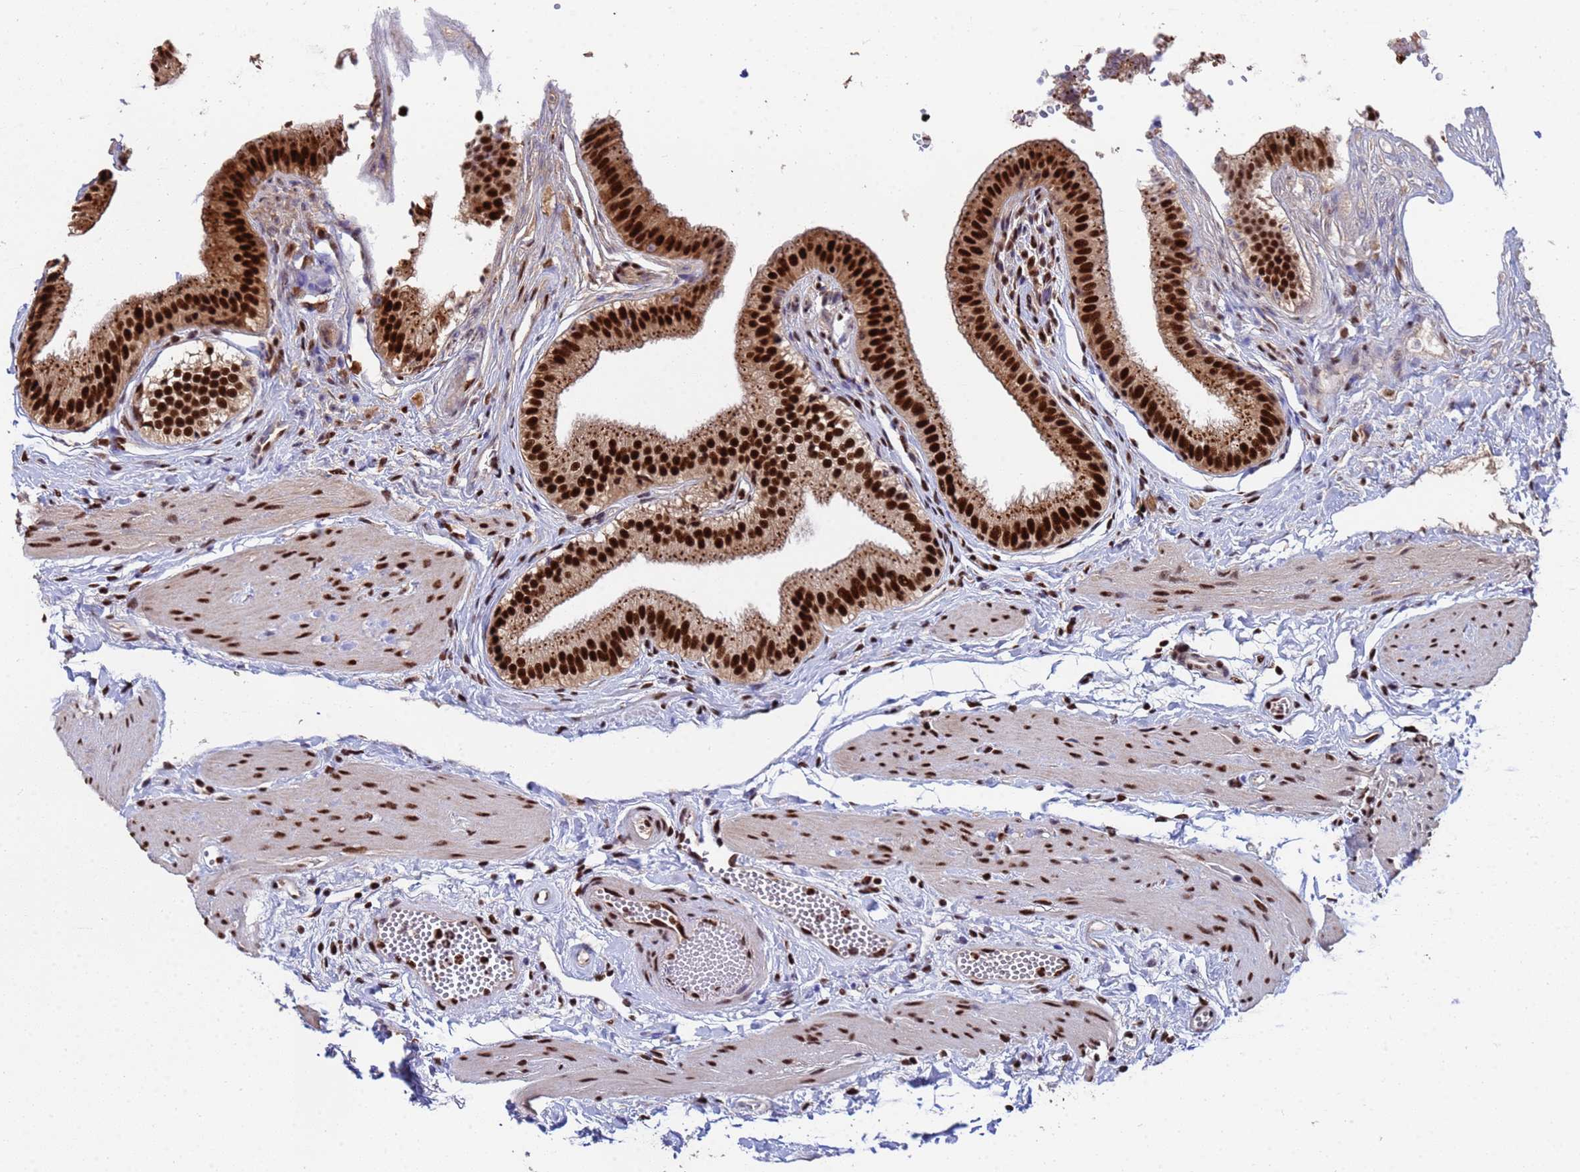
{"staining": {"intensity": "strong", "quantity": ">75%", "location": "cytoplasmic/membranous,nuclear"}, "tissue": "gallbladder", "cell_type": "Glandular cells", "image_type": "normal", "snomed": [{"axis": "morphology", "description": "Normal tissue, NOS"}, {"axis": "topography", "description": "Gallbladder"}], "caption": "A brown stain shows strong cytoplasmic/membranous,nuclear expression of a protein in glandular cells of benign gallbladder. The protein of interest is stained brown, and the nuclei are stained in blue (DAB (3,3'-diaminobenzidine) IHC with brightfield microscopy, high magnification).", "gene": "SF3B2", "patient": {"sex": "female", "age": 54}}